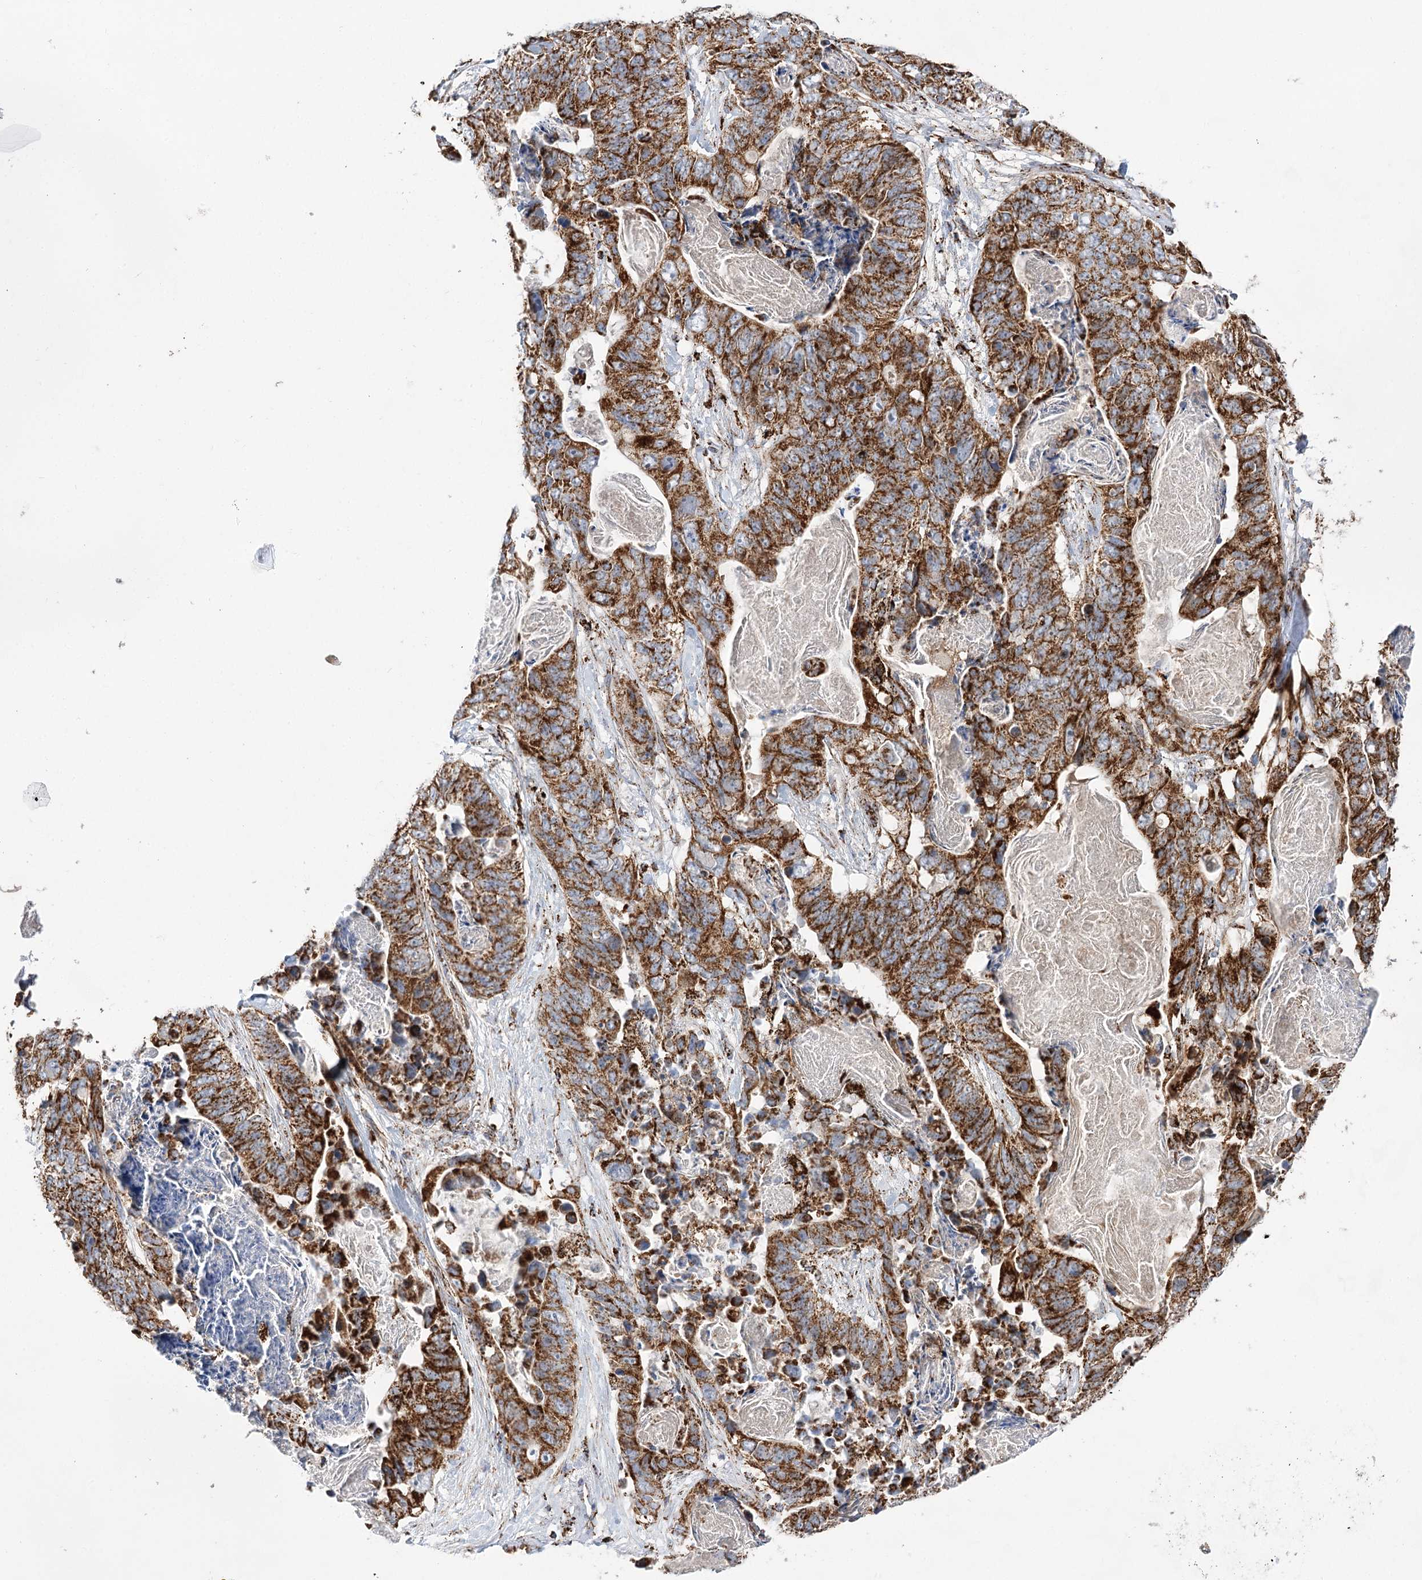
{"staining": {"intensity": "strong", "quantity": ">75%", "location": "cytoplasmic/membranous"}, "tissue": "stomach cancer", "cell_type": "Tumor cells", "image_type": "cancer", "snomed": [{"axis": "morphology", "description": "Adenocarcinoma, NOS"}, {"axis": "topography", "description": "Stomach"}], "caption": "DAB (3,3'-diaminobenzidine) immunohistochemical staining of human adenocarcinoma (stomach) demonstrates strong cytoplasmic/membranous protein positivity in approximately >75% of tumor cells. Nuclei are stained in blue.", "gene": "NADK2", "patient": {"sex": "female", "age": 89}}